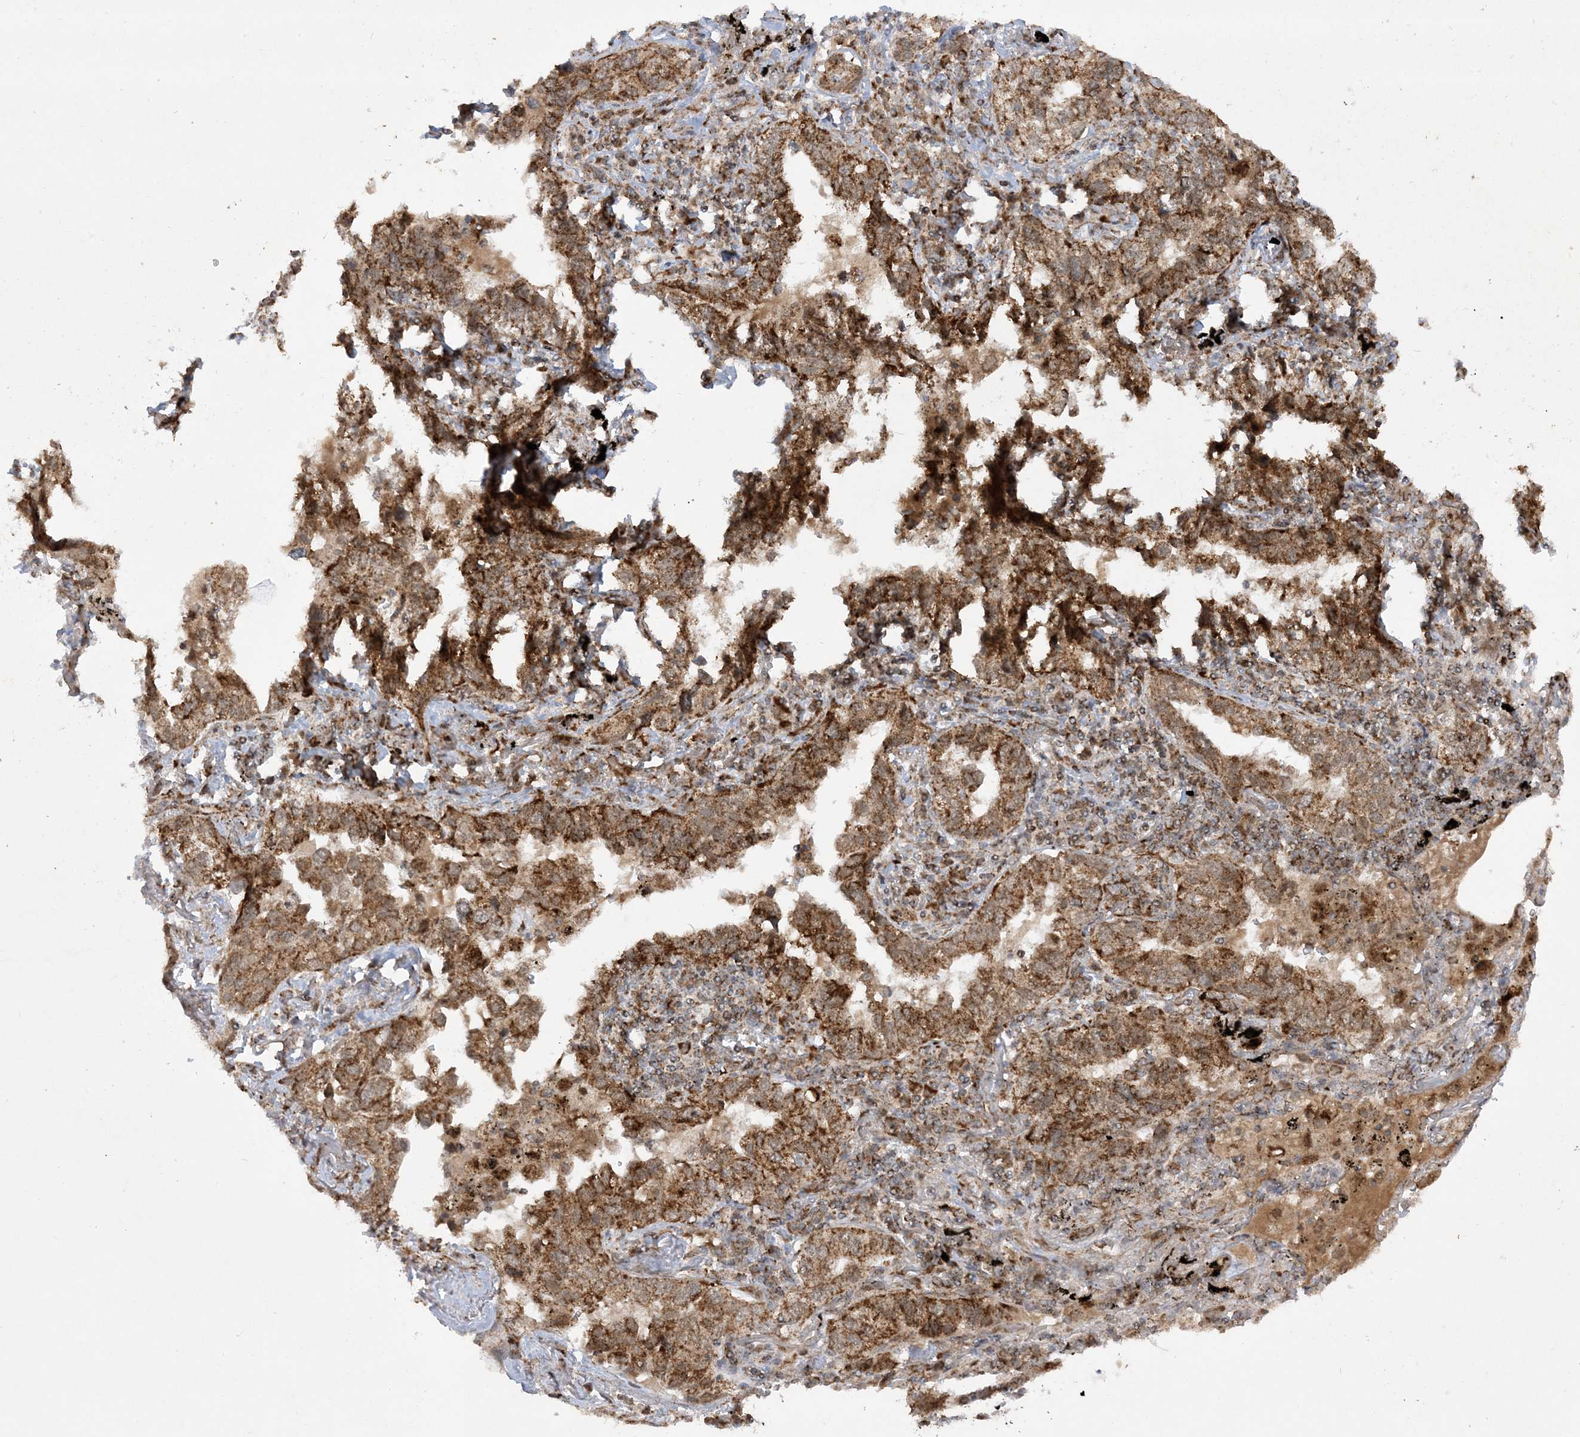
{"staining": {"intensity": "moderate", "quantity": ">75%", "location": "cytoplasmic/membranous"}, "tissue": "lung cancer", "cell_type": "Tumor cells", "image_type": "cancer", "snomed": [{"axis": "morphology", "description": "Adenocarcinoma, NOS"}, {"axis": "topography", "description": "Lung"}], "caption": "Protein expression analysis of human lung cancer reveals moderate cytoplasmic/membranous expression in about >75% of tumor cells. The staining was performed using DAB (3,3'-diaminobenzidine), with brown indicating positive protein expression. Nuclei are stained blue with hematoxylin.", "gene": "NDUFAF3", "patient": {"sex": "male", "age": 65}}